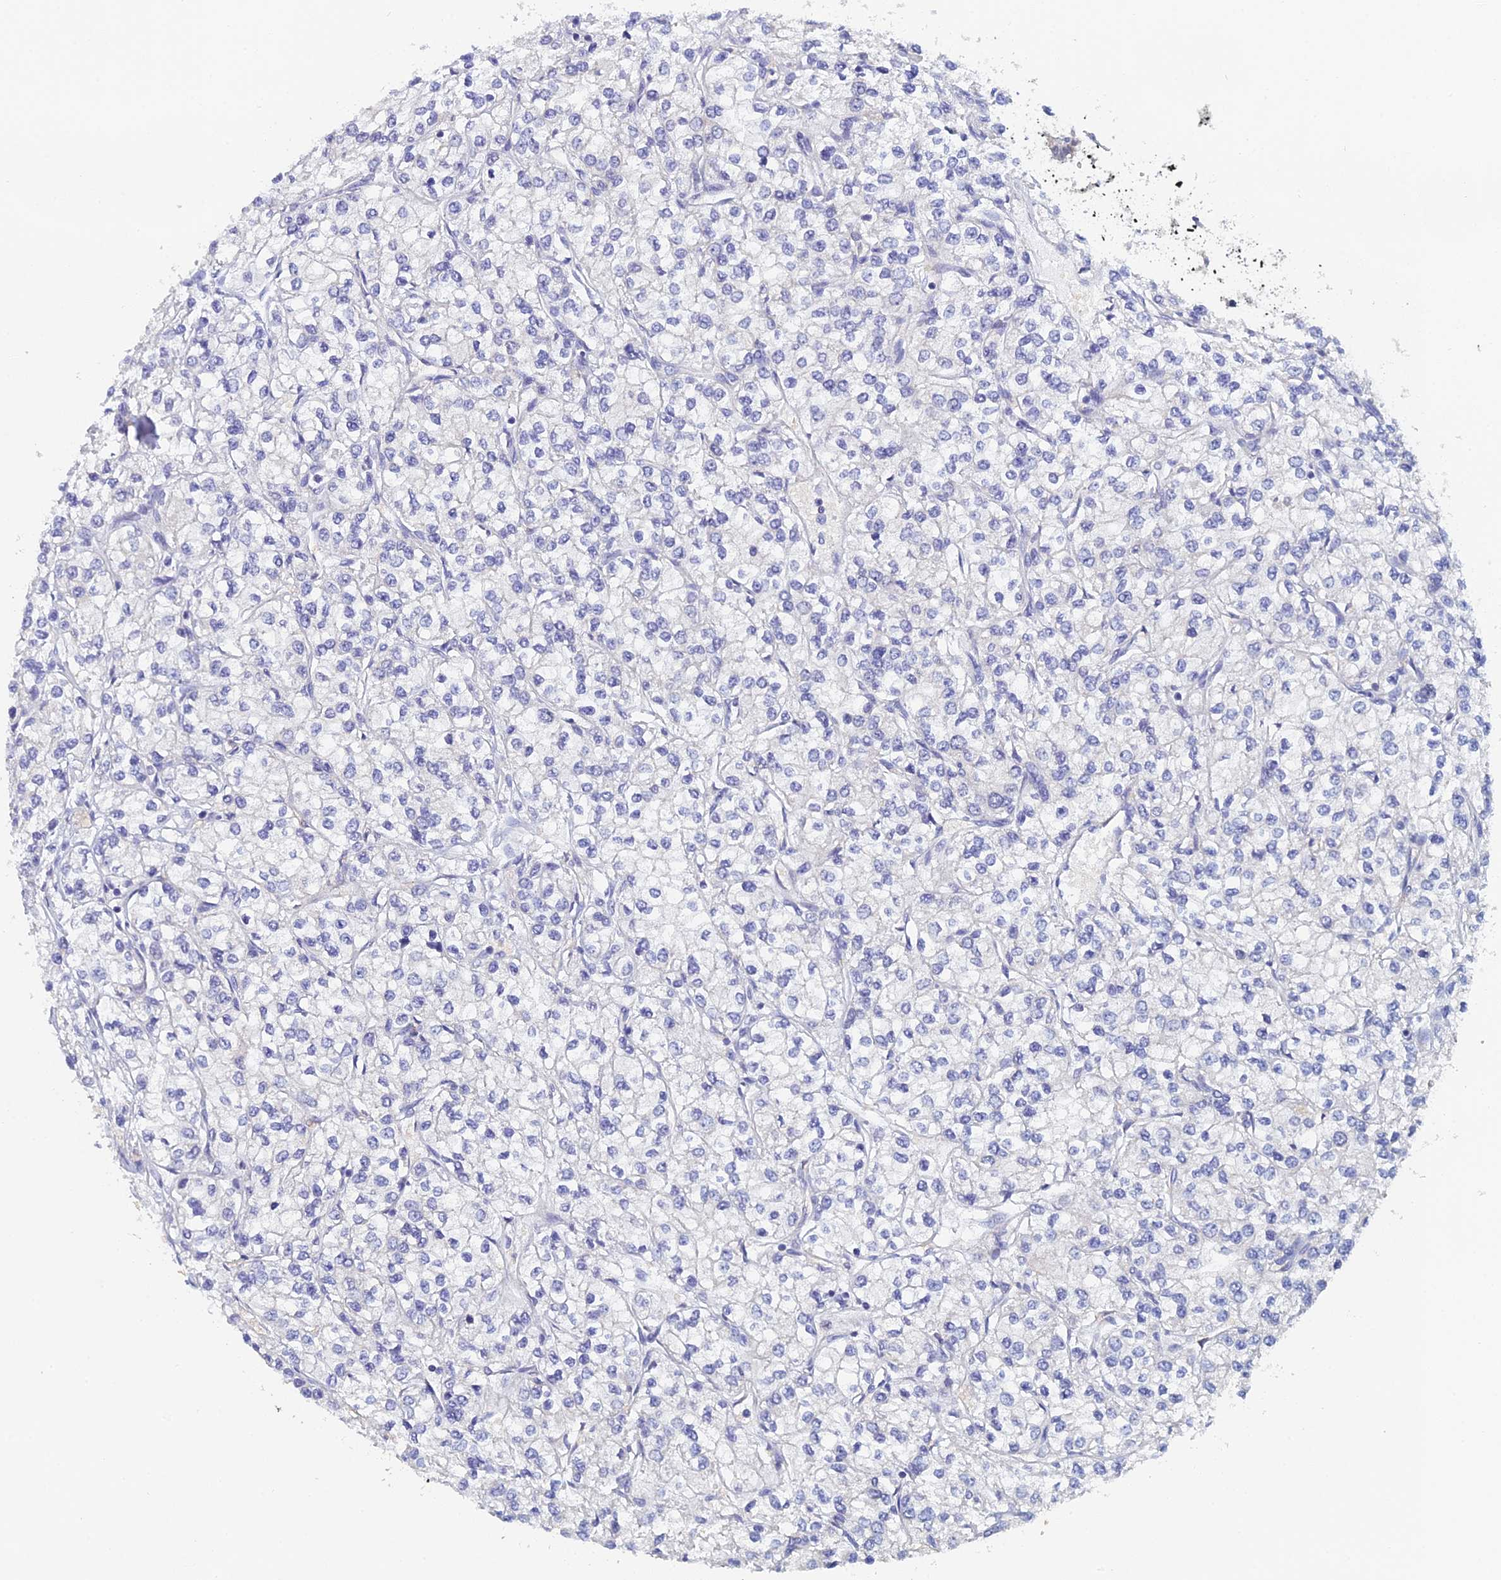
{"staining": {"intensity": "negative", "quantity": "none", "location": "none"}, "tissue": "renal cancer", "cell_type": "Tumor cells", "image_type": "cancer", "snomed": [{"axis": "morphology", "description": "Adenocarcinoma, NOS"}, {"axis": "topography", "description": "Kidney"}], "caption": "A high-resolution image shows immunohistochemistry (IHC) staining of renal cancer (adenocarcinoma), which exhibits no significant staining in tumor cells. The staining is performed using DAB (3,3'-diaminobenzidine) brown chromogen with nuclei counter-stained in using hematoxylin.", "gene": "GIPC1", "patient": {"sex": "male", "age": 80}}